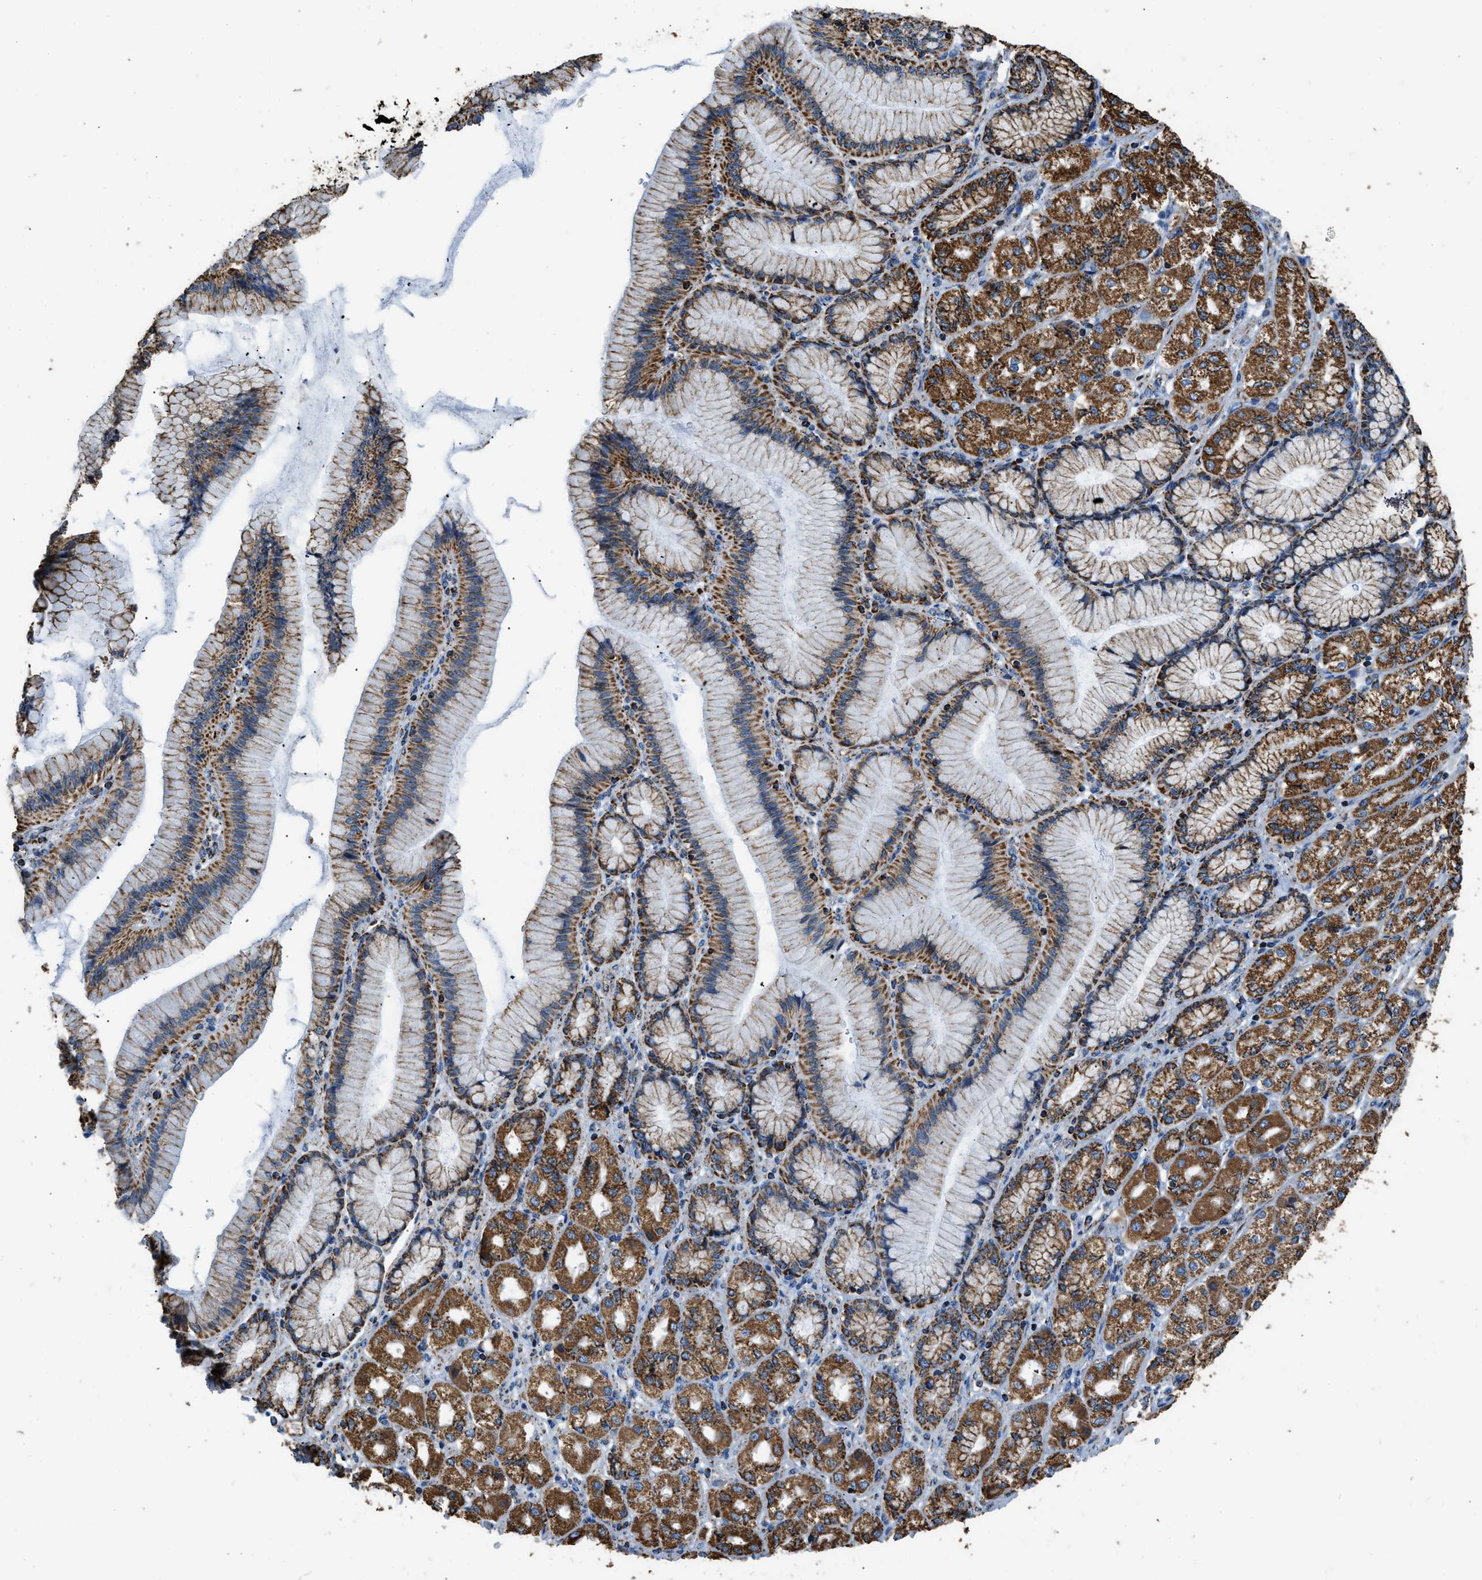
{"staining": {"intensity": "strong", "quantity": ">75%", "location": "cytoplasmic/membranous"}, "tissue": "stomach cancer", "cell_type": "Tumor cells", "image_type": "cancer", "snomed": [{"axis": "morphology", "description": "Adenocarcinoma, NOS"}, {"axis": "topography", "description": "Stomach"}], "caption": "Protein staining of stomach adenocarcinoma tissue reveals strong cytoplasmic/membranous expression in about >75% of tumor cells. (DAB IHC with brightfield microscopy, high magnification).", "gene": "IRX6", "patient": {"sex": "female", "age": 65}}